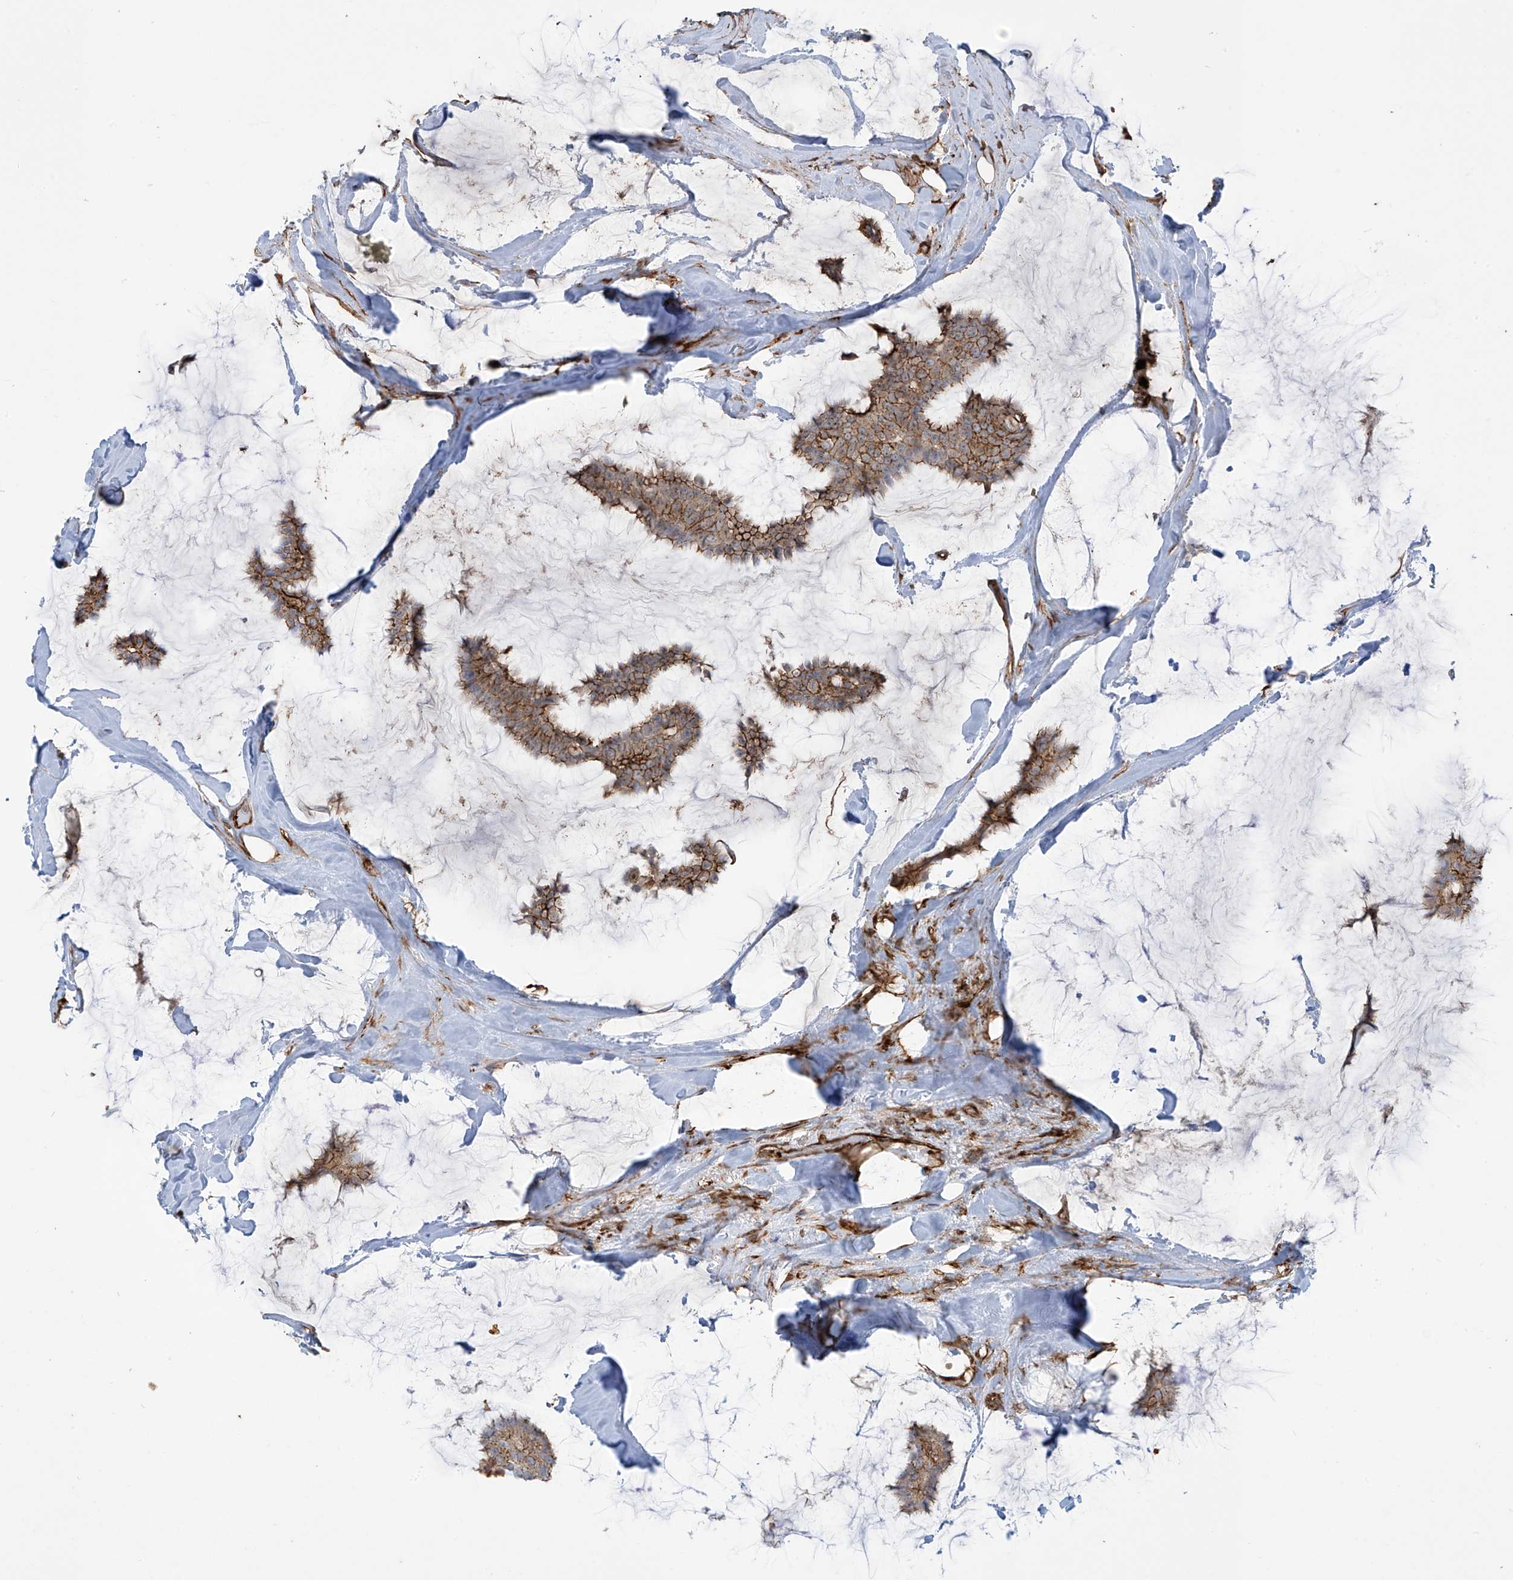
{"staining": {"intensity": "moderate", "quantity": ">75%", "location": "cytoplasmic/membranous"}, "tissue": "breast cancer", "cell_type": "Tumor cells", "image_type": "cancer", "snomed": [{"axis": "morphology", "description": "Duct carcinoma"}, {"axis": "topography", "description": "Breast"}], "caption": "A photomicrograph of invasive ductal carcinoma (breast) stained for a protein demonstrates moderate cytoplasmic/membranous brown staining in tumor cells. The protein is stained brown, and the nuclei are stained in blue (DAB IHC with brightfield microscopy, high magnification).", "gene": "SLC9A2", "patient": {"sex": "female", "age": 93}}